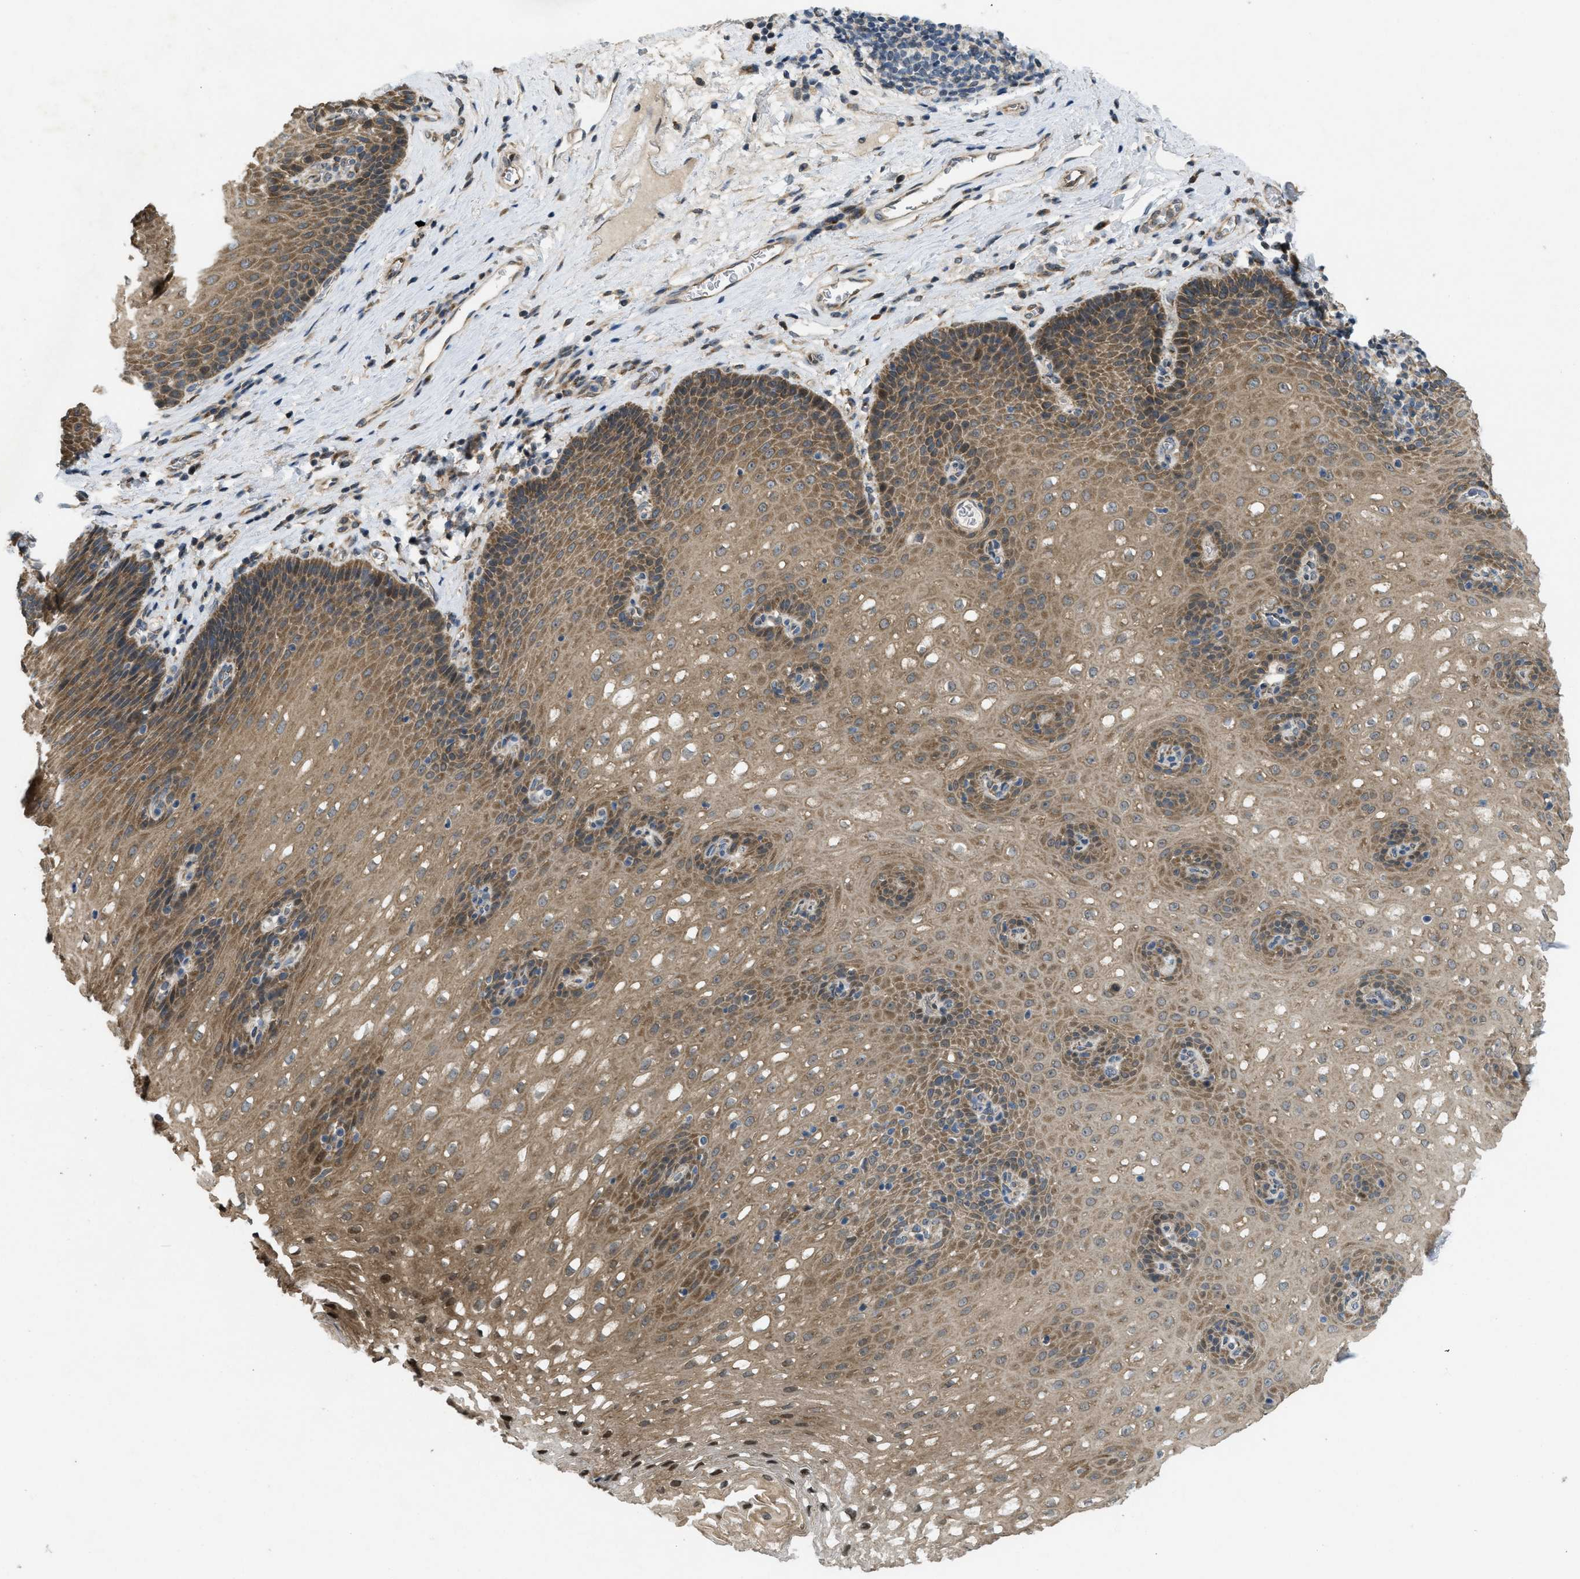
{"staining": {"intensity": "moderate", "quantity": ">75%", "location": "cytoplasmic/membranous"}, "tissue": "esophagus", "cell_type": "Squamous epithelial cells", "image_type": "normal", "snomed": [{"axis": "morphology", "description": "Normal tissue, NOS"}, {"axis": "topography", "description": "Esophagus"}], "caption": "Protein expression by IHC reveals moderate cytoplasmic/membranous staining in about >75% of squamous epithelial cells in benign esophagus.", "gene": "IFNLR1", "patient": {"sex": "male", "age": 48}}